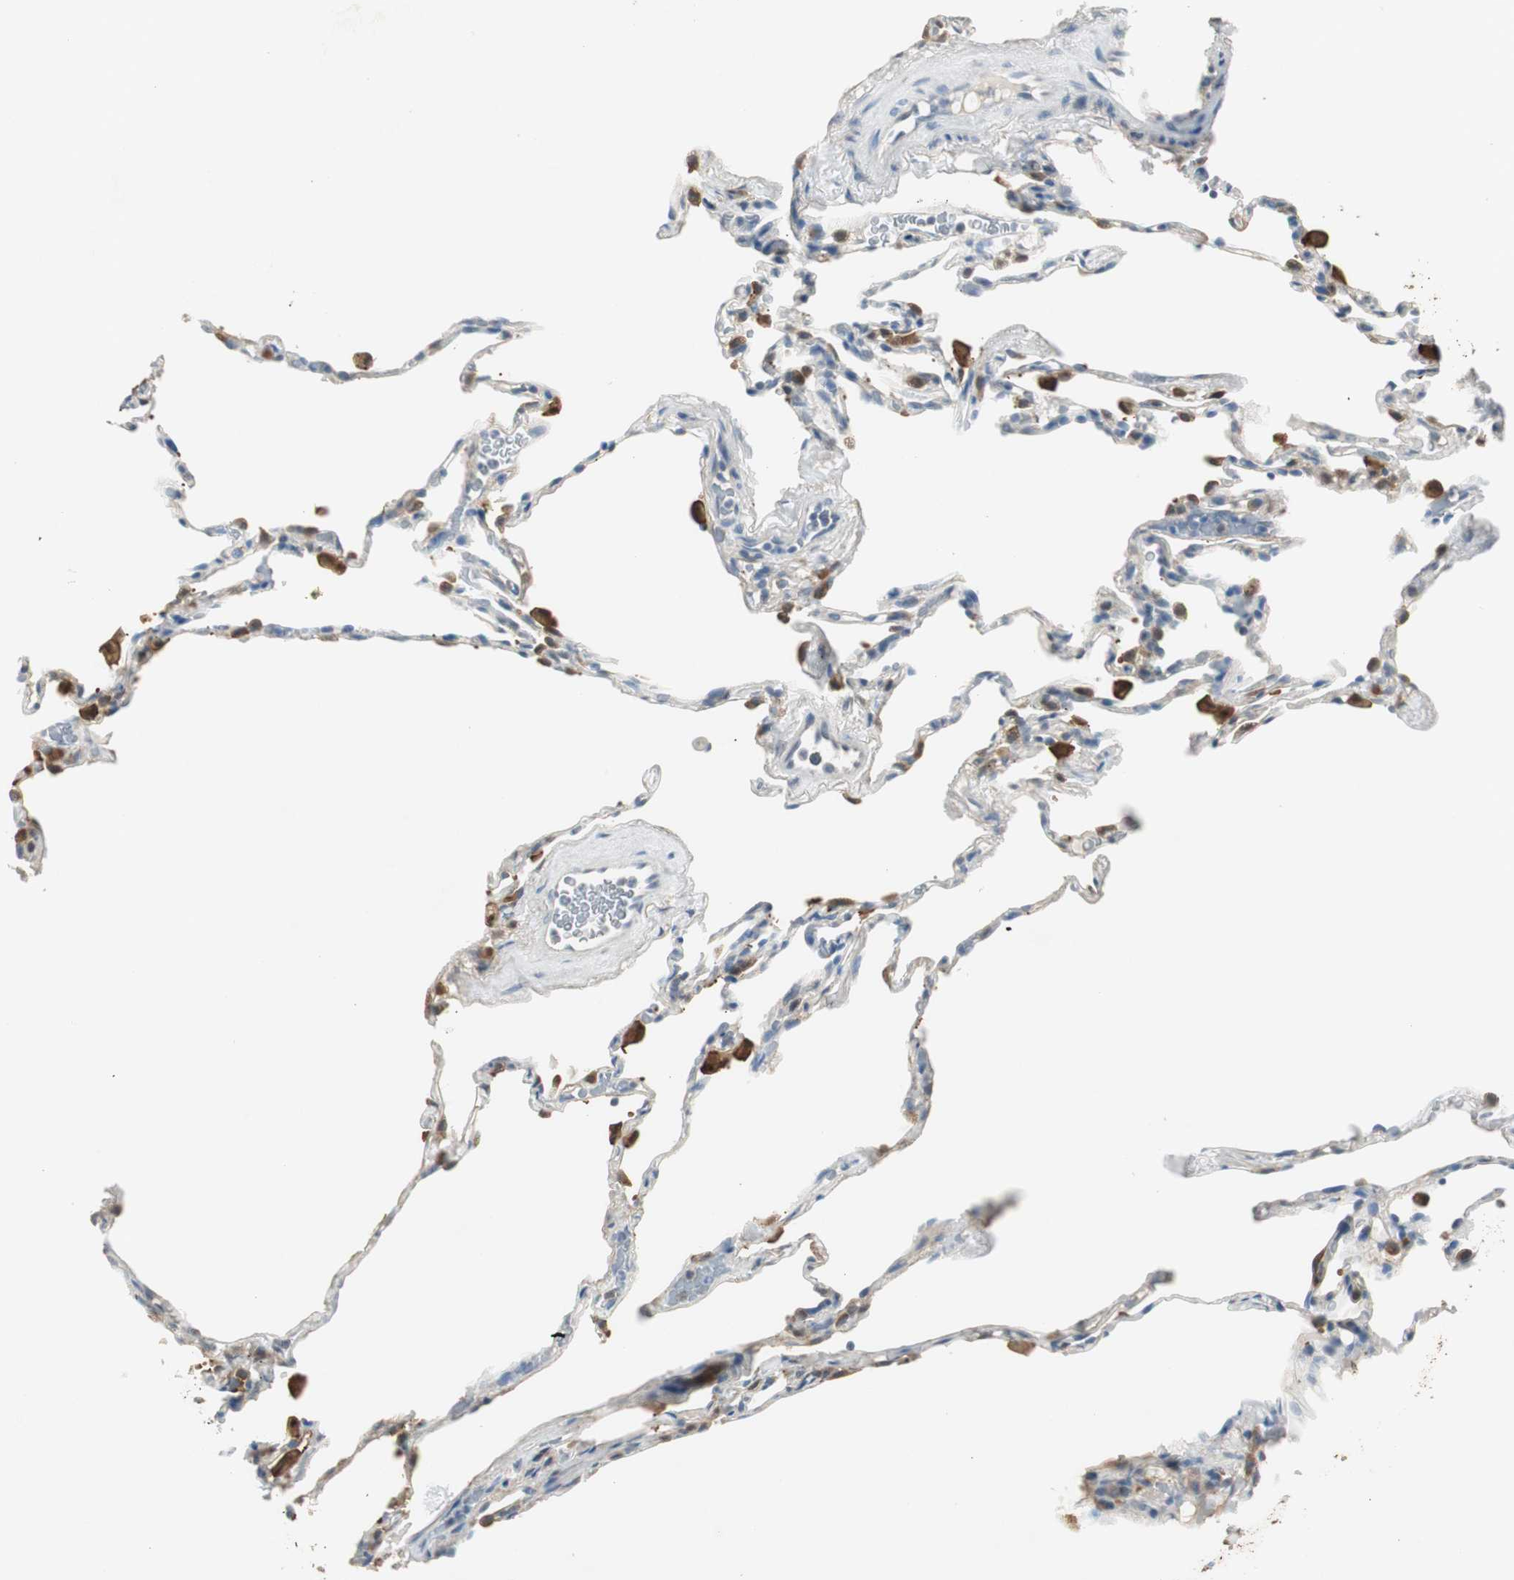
{"staining": {"intensity": "moderate", "quantity": "<25%", "location": "cytoplasmic/membranous"}, "tissue": "lung", "cell_type": "Alveolar cells", "image_type": "normal", "snomed": [{"axis": "morphology", "description": "Normal tissue, NOS"}, {"axis": "topography", "description": "Lung"}], "caption": "IHC histopathology image of unremarkable lung stained for a protein (brown), which displays low levels of moderate cytoplasmic/membranous staining in about <25% of alveolar cells.", "gene": "MSTO1", "patient": {"sex": "male", "age": 59}}